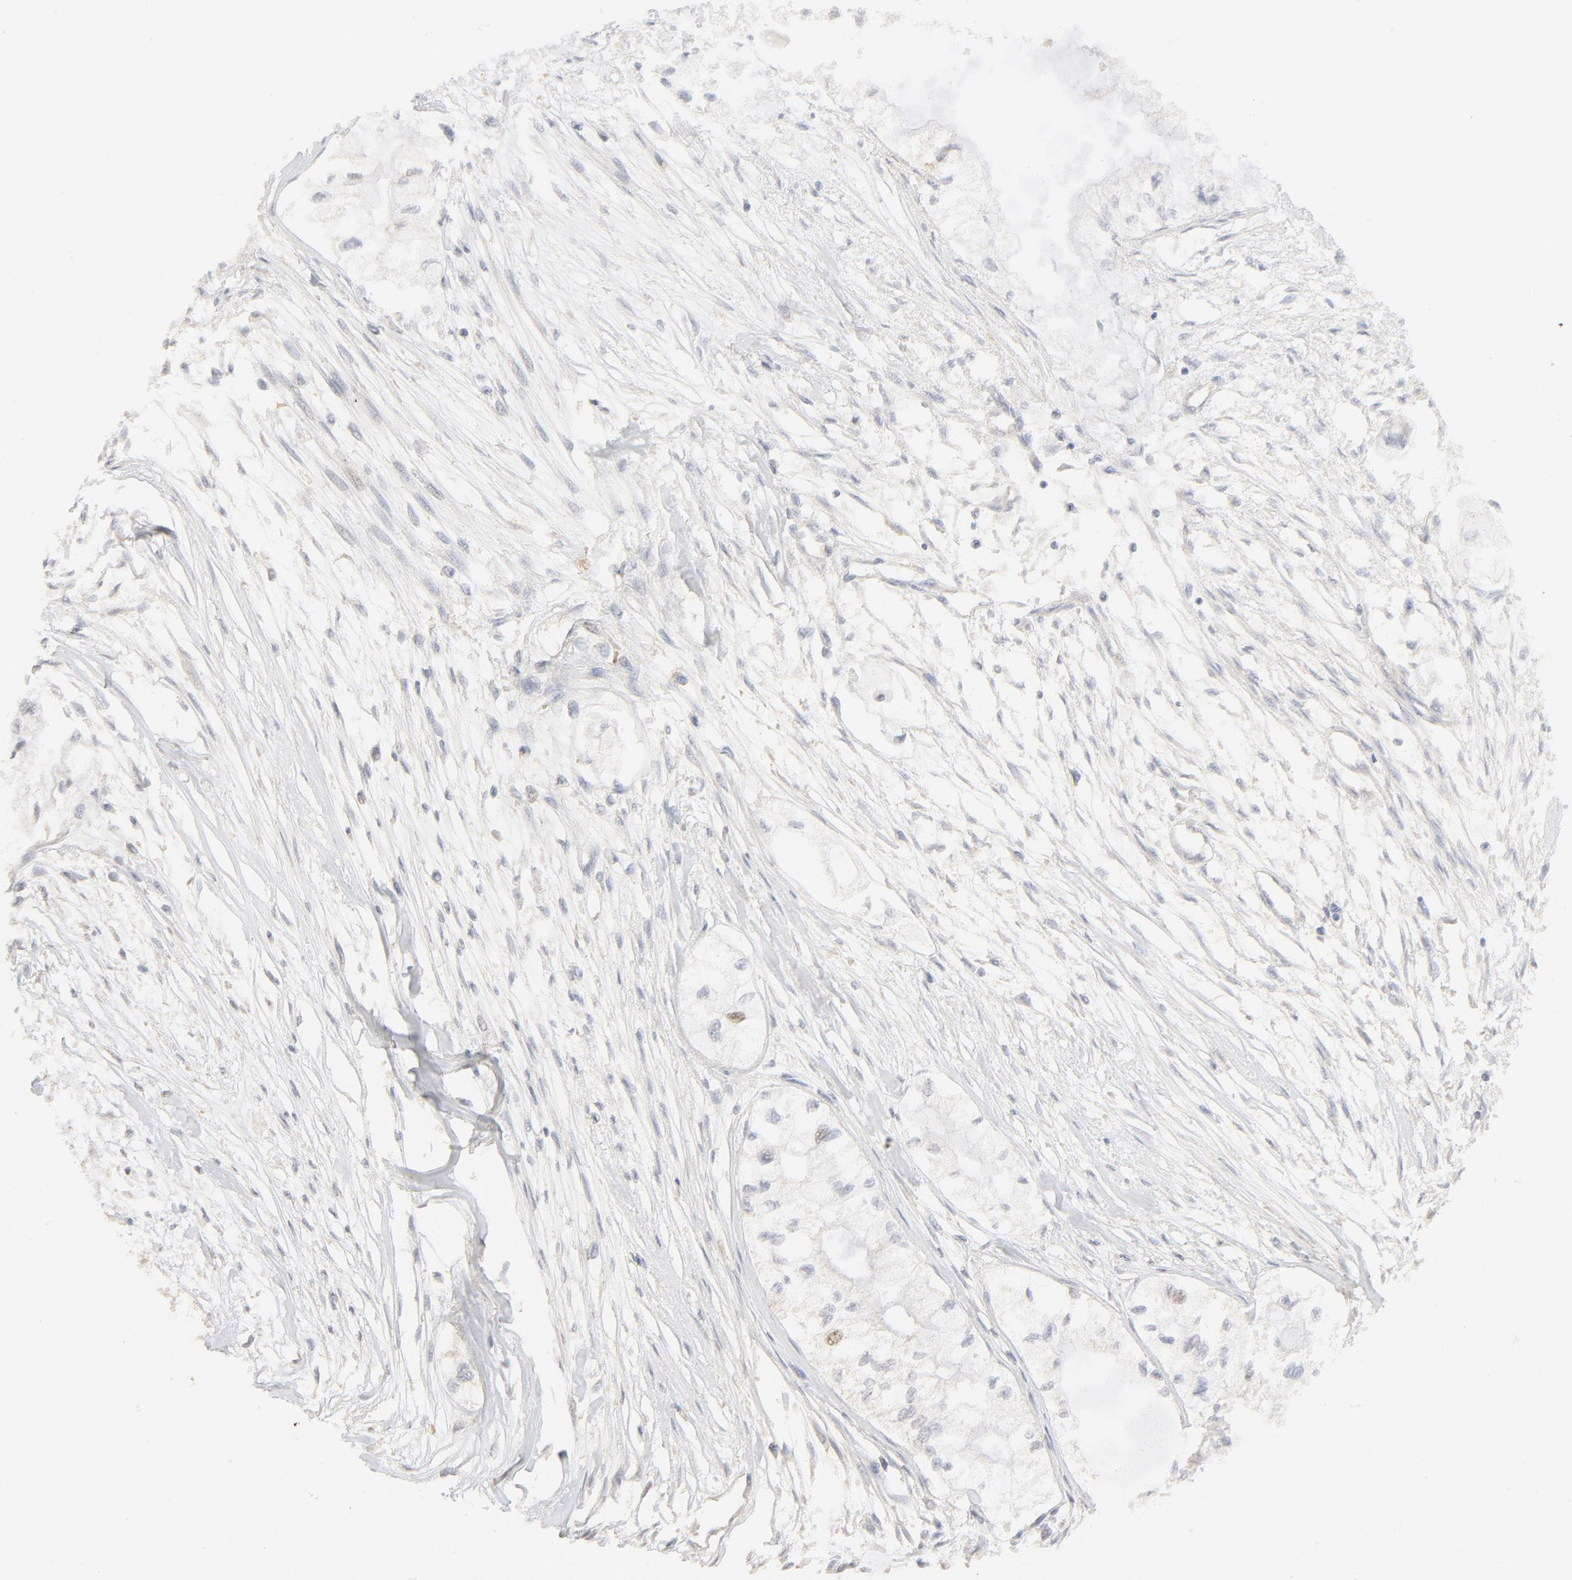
{"staining": {"intensity": "negative", "quantity": "none", "location": "none"}, "tissue": "pancreatic cancer", "cell_type": "Tumor cells", "image_type": "cancer", "snomed": [{"axis": "morphology", "description": "Adenocarcinoma, NOS"}, {"axis": "topography", "description": "Pancreas"}], "caption": "The micrograph exhibits no staining of tumor cells in pancreatic cancer (adenocarcinoma). (DAB immunohistochemistry with hematoxylin counter stain).", "gene": "FCGBP", "patient": {"sex": "male", "age": 79}}